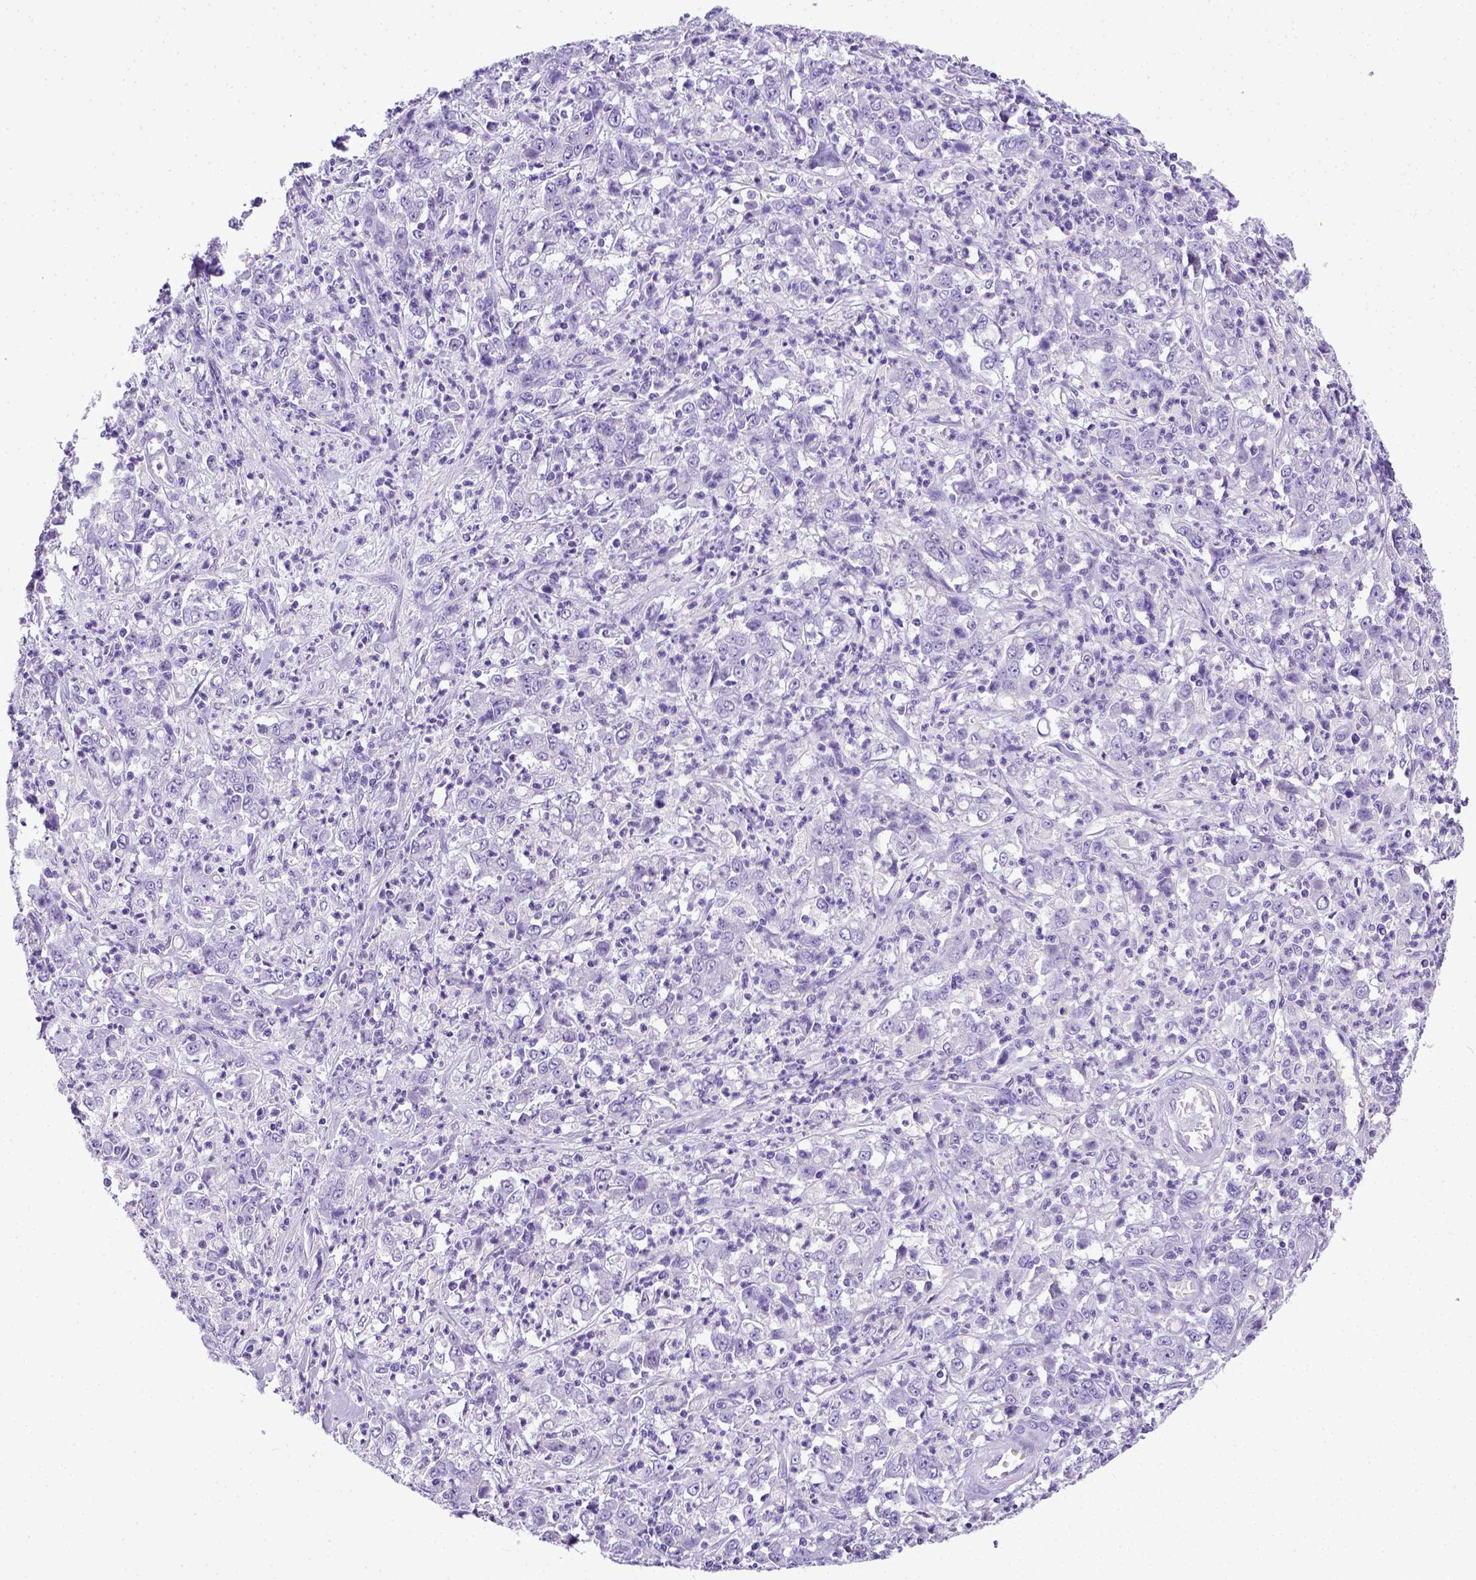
{"staining": {"intensity": "negative", "quantity": "none", "location": "none"}, "tissue": "stomach cancer", "cell_type": "Tumor cells", "image_type": "cancer", "snomed": [{"axis": "morphology", "description": "Adenocarcinoma, NOS"}, {"axis": "topography", "description": "Stomach, lower"}], "caption": "Immunohistochemical staining of human stomach cancer (adenocarcinoma) shows no significant staining in tumor cells.", "gene": "ITIH4", "patient": {"sex": "female", "age": 71}}